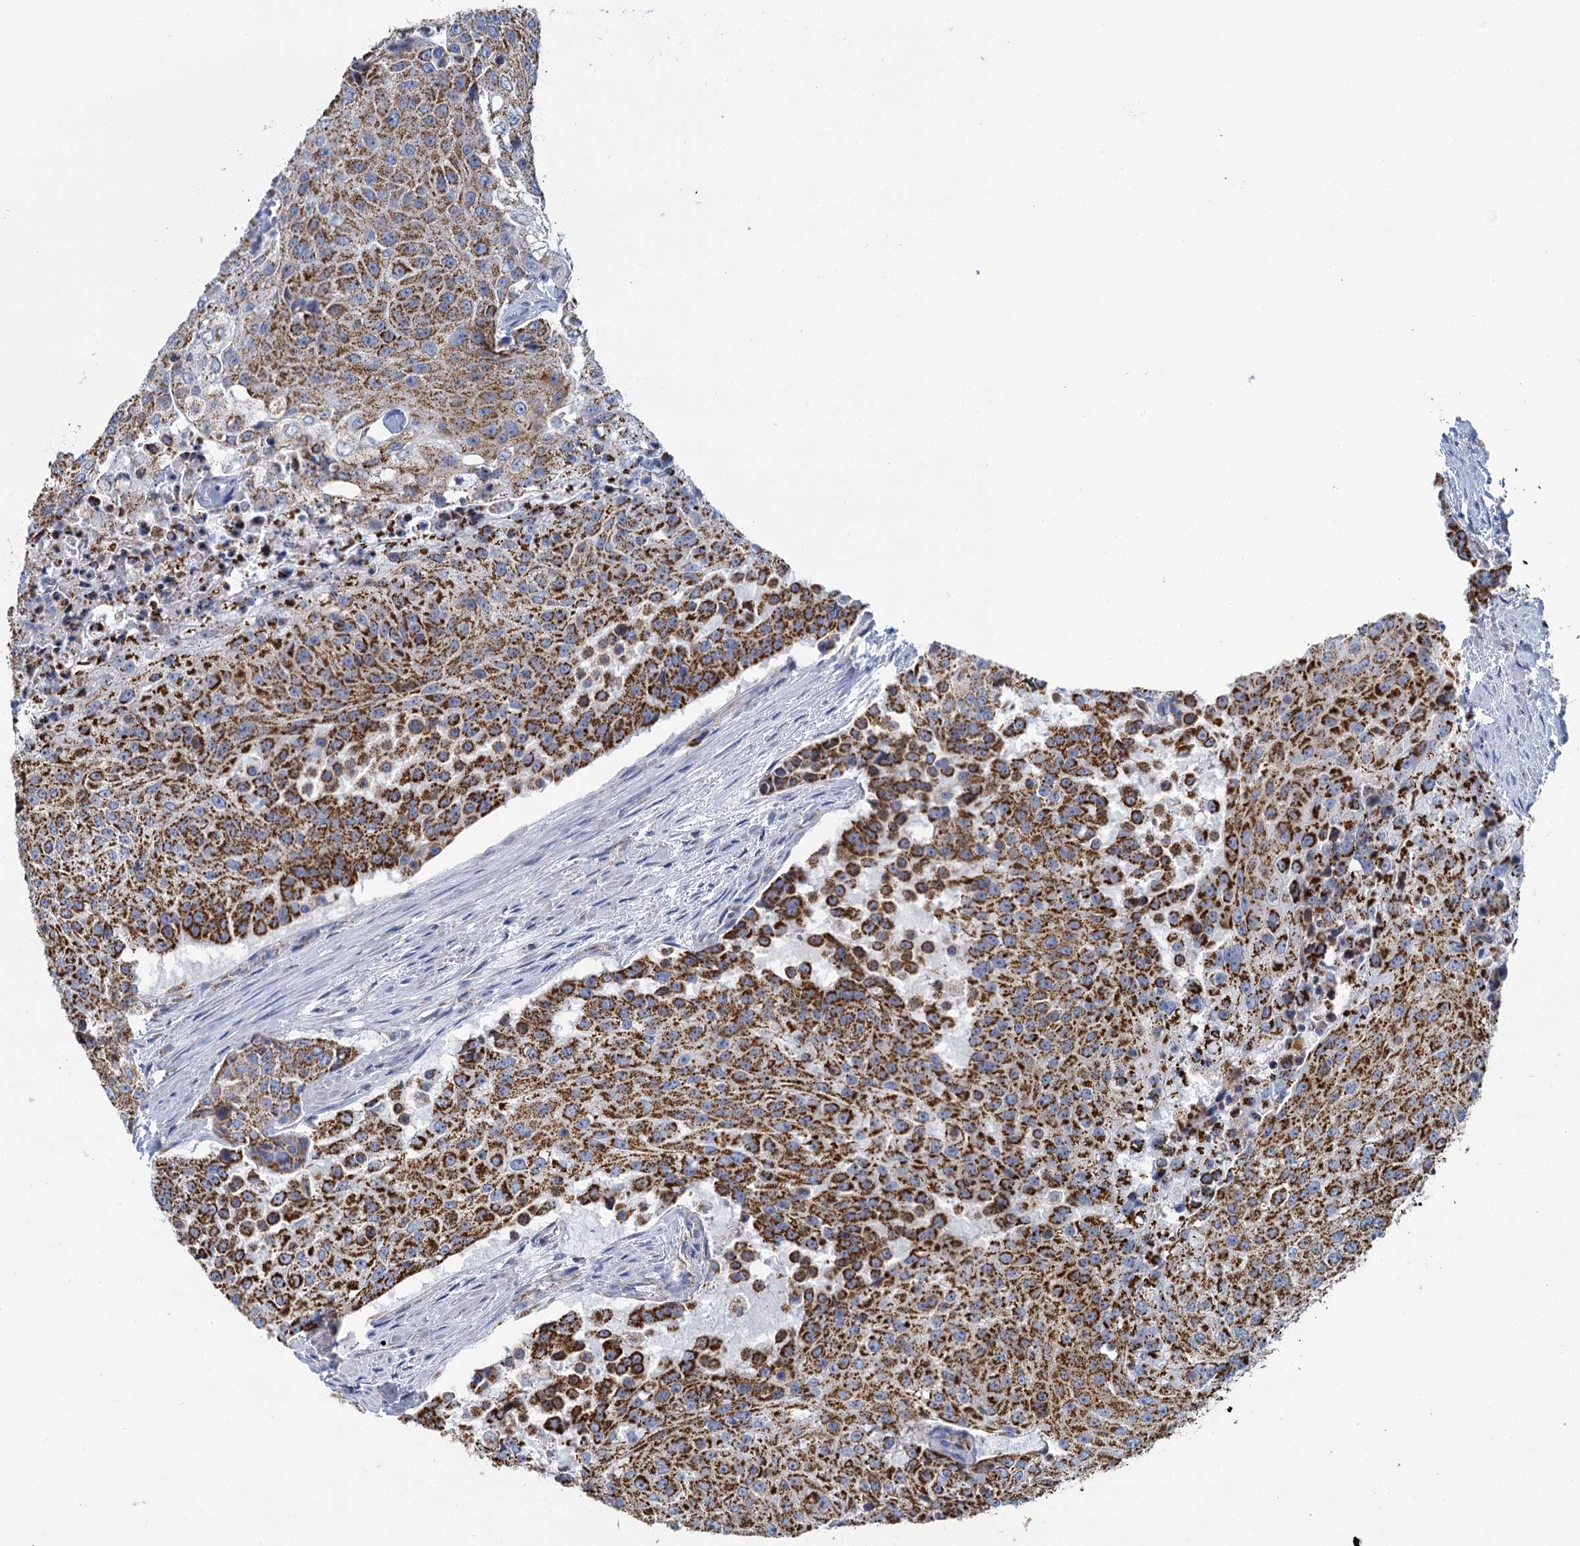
{"staining": {"intensity": "strong", "quantity": ">75%", "location": "cytoplasmic/membranous"}, "tissue": "urothelial cancer", "cell_type": "Tumor cells", "image_type": "cancer", "snomed": [{"axis": "morphology", "description": "Urothelial carcinoma, High grade"}, {"axis": "topography", "description": "Urinary bladder"}], "caption": "Immunohistochemistry of urothelial cancer displays high levels of strong cytoplasmic/membranous positivity in about >75% of tumor cells.", "gene": "CCP110", "patient": {"sex": "female", "age": 63}}